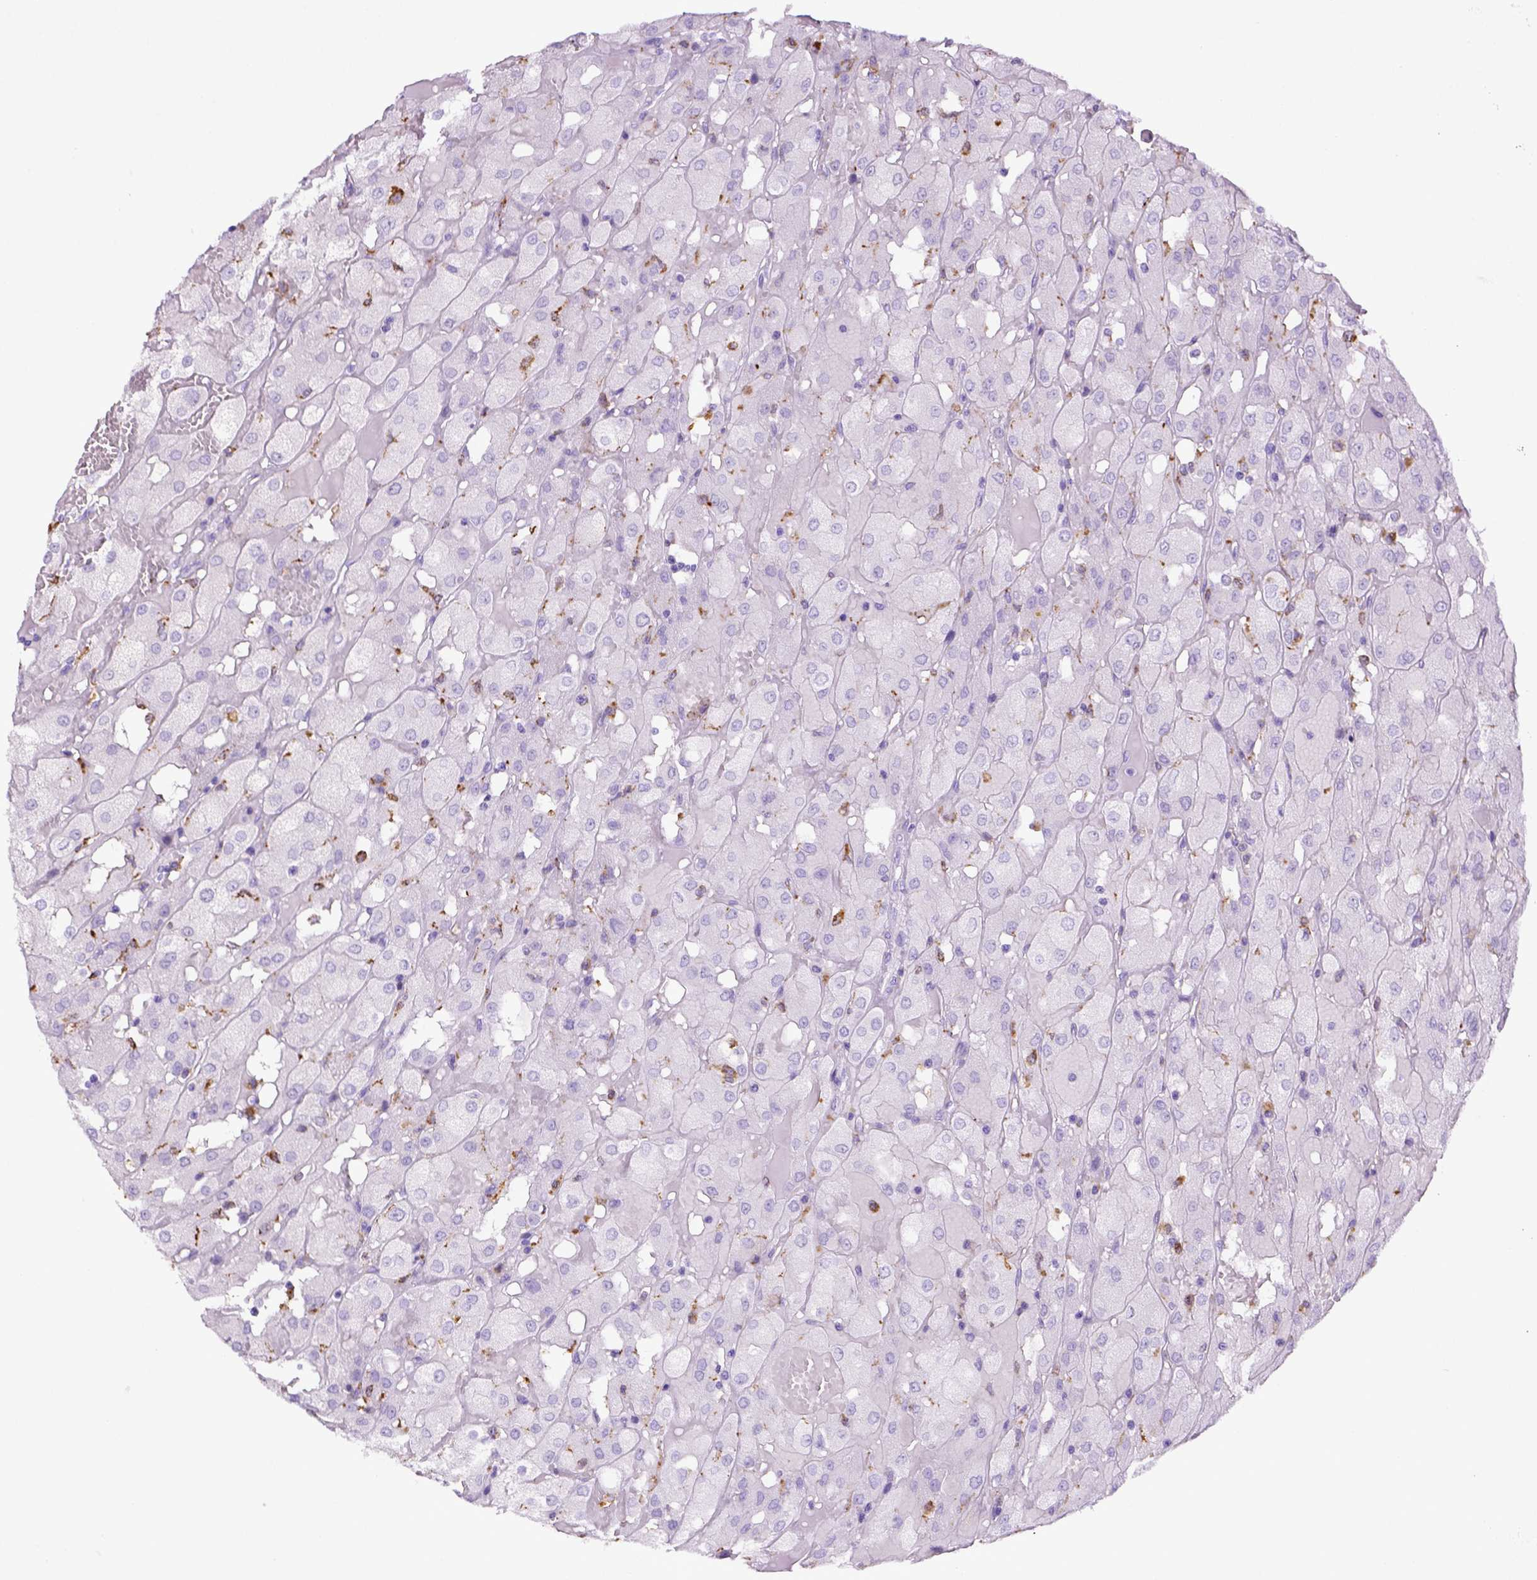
{"staining": {"intensity": "negative", "quantity": "none", "location": "none"}, "tissue": "renal cancer", "cell_type": "Tumor cells", "image_type": "cancer", "snomed": [{"axis": "morphology", "description": "Adenocarcinoma, NOS"}, {"axis": "topography", "description": "Kidney"}], "caption": "This is an immunohistochemistry (IHC) micrograph of human renal cancer. There is no positivity in tumor cells.", "gene": "CD68", "patient": {"sex": "male", "age": 72}}